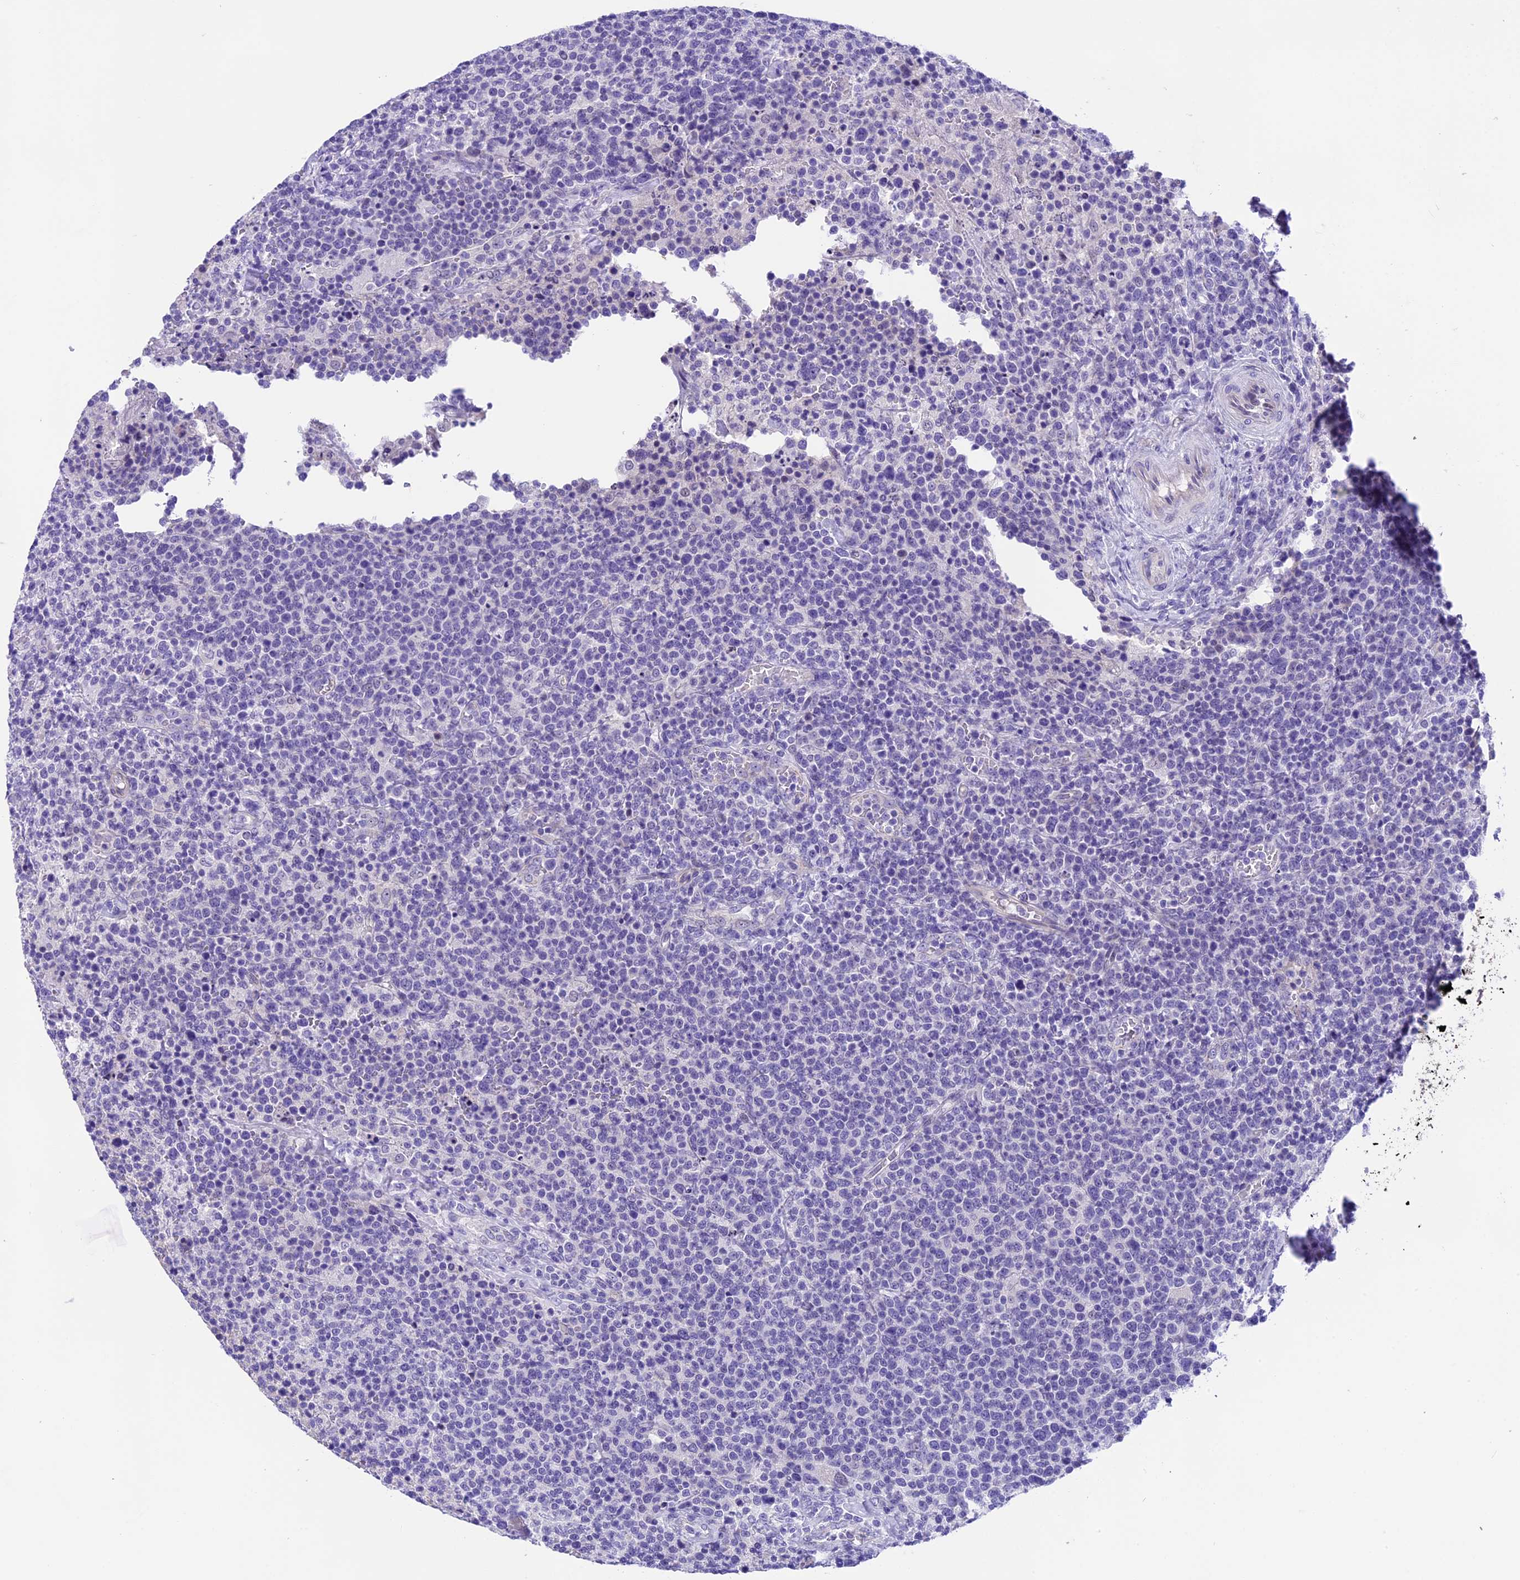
{"staining": {"intensity": "negative", "quantity": "none", "location": "none"}, "tissue": "lymphoma", "cell_type": "Tumor cells", "image_type": "cancer", "snomed": [{"axis": "morphology", "description": "Malignant lymphoma, non-Hodgkin's type, High grade"}, {"axis": "topography", "description": "Lymph node"}], "caption": "Tumor cells show no significant protein expression in high-grade malignant lymphoma, non-Hodgkin's type.", "gene": "PRR15", "patient": {"sex": "male", "age": 61}}